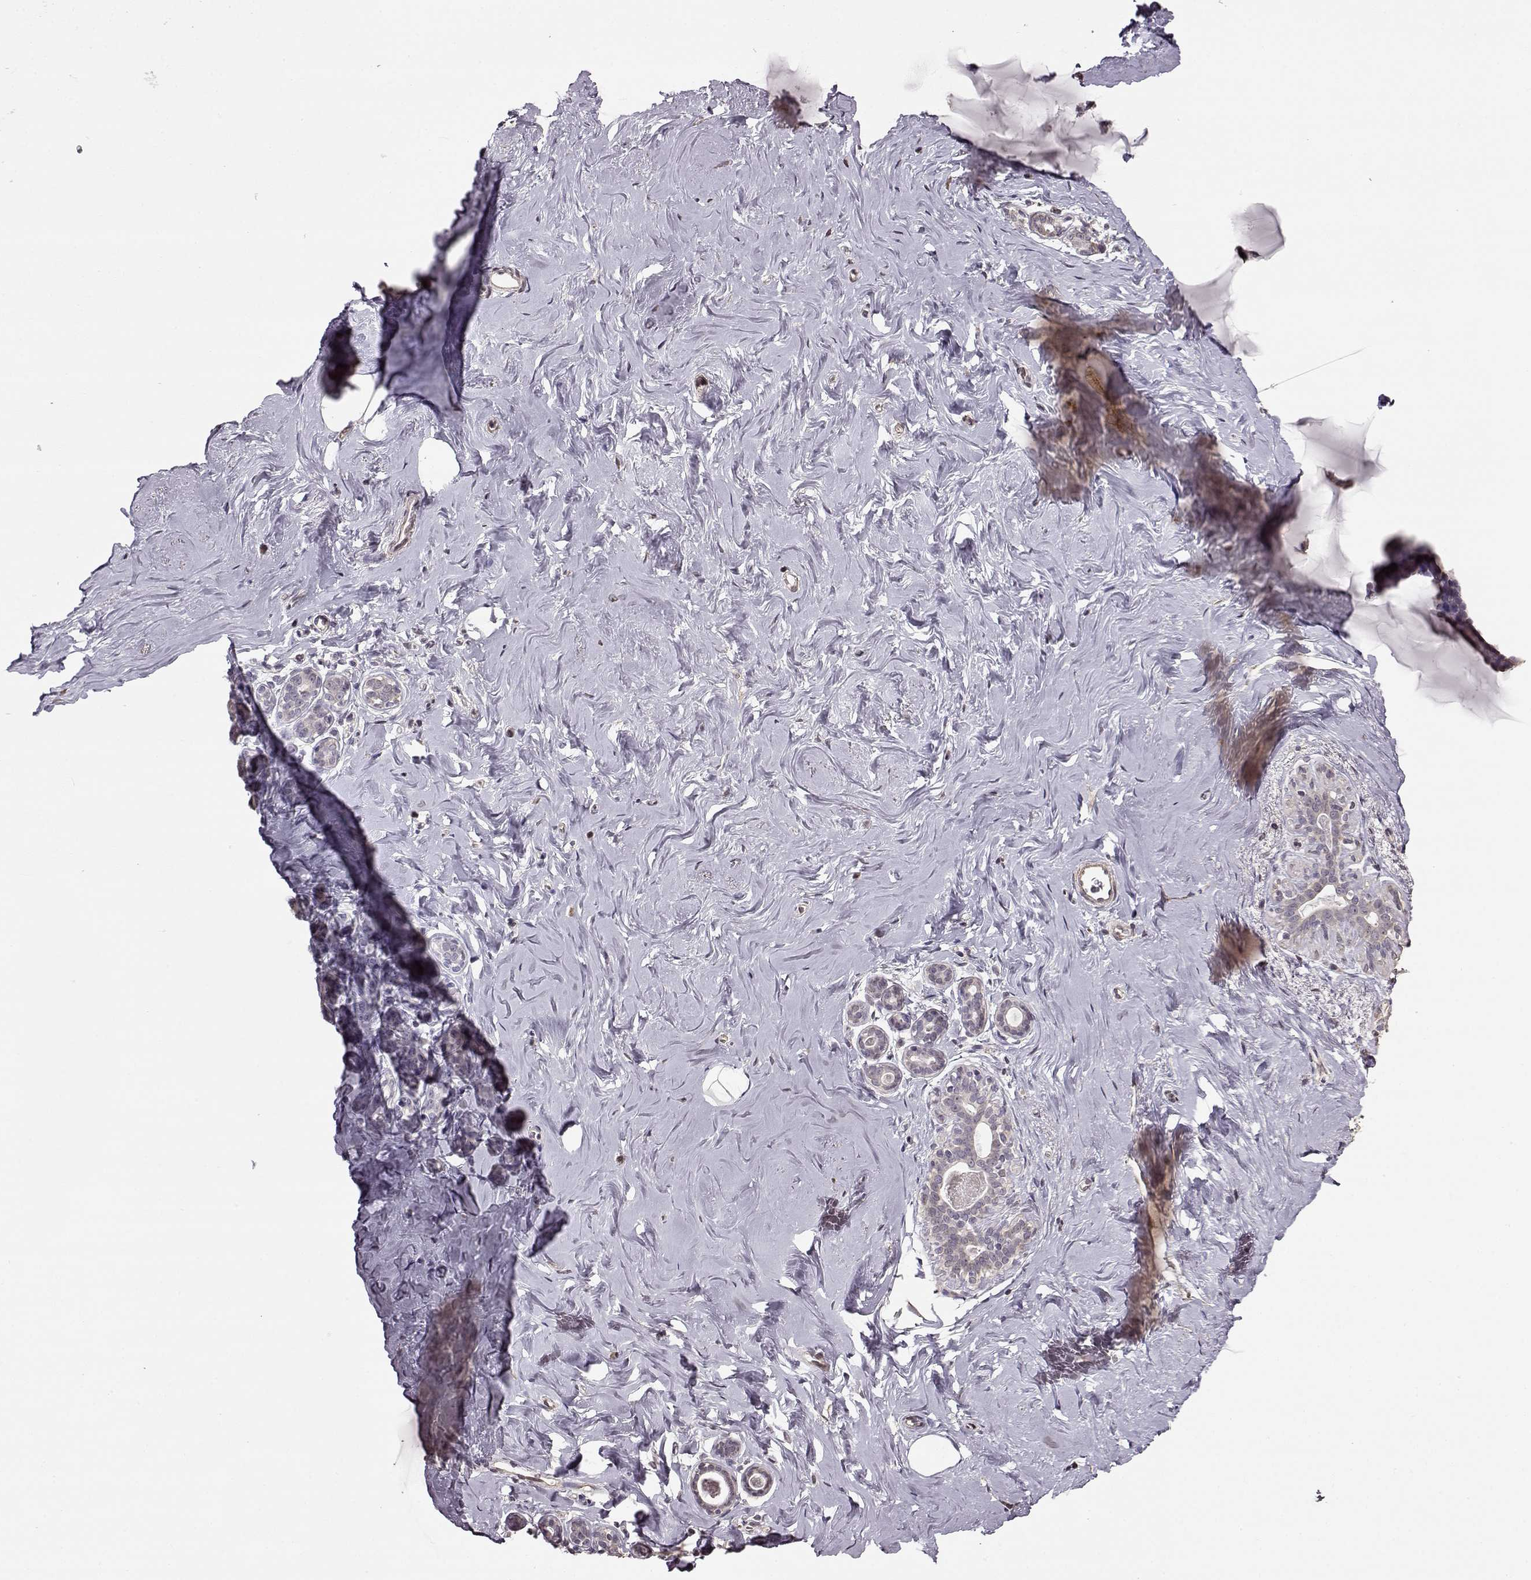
{"staining": {"intensity": "negative", "quantity": "none", "location": "none"}, "tissue": "breast", "cell_type": "Adipocytes", "image_type": "normal", "snomed": [{"axis": "morphology", "description": "Normal tissue, NOS"}, {"axis": "topography", "description": "Skin"}, {"axis": "topography", "description": "Breast"}], "caption": "Immunohistochemical staining of unremarkable human breast demonstrates no significant staining in adipocytes.", "gene": "FSHB", "patient": {"sex": "female", "age": 43}}